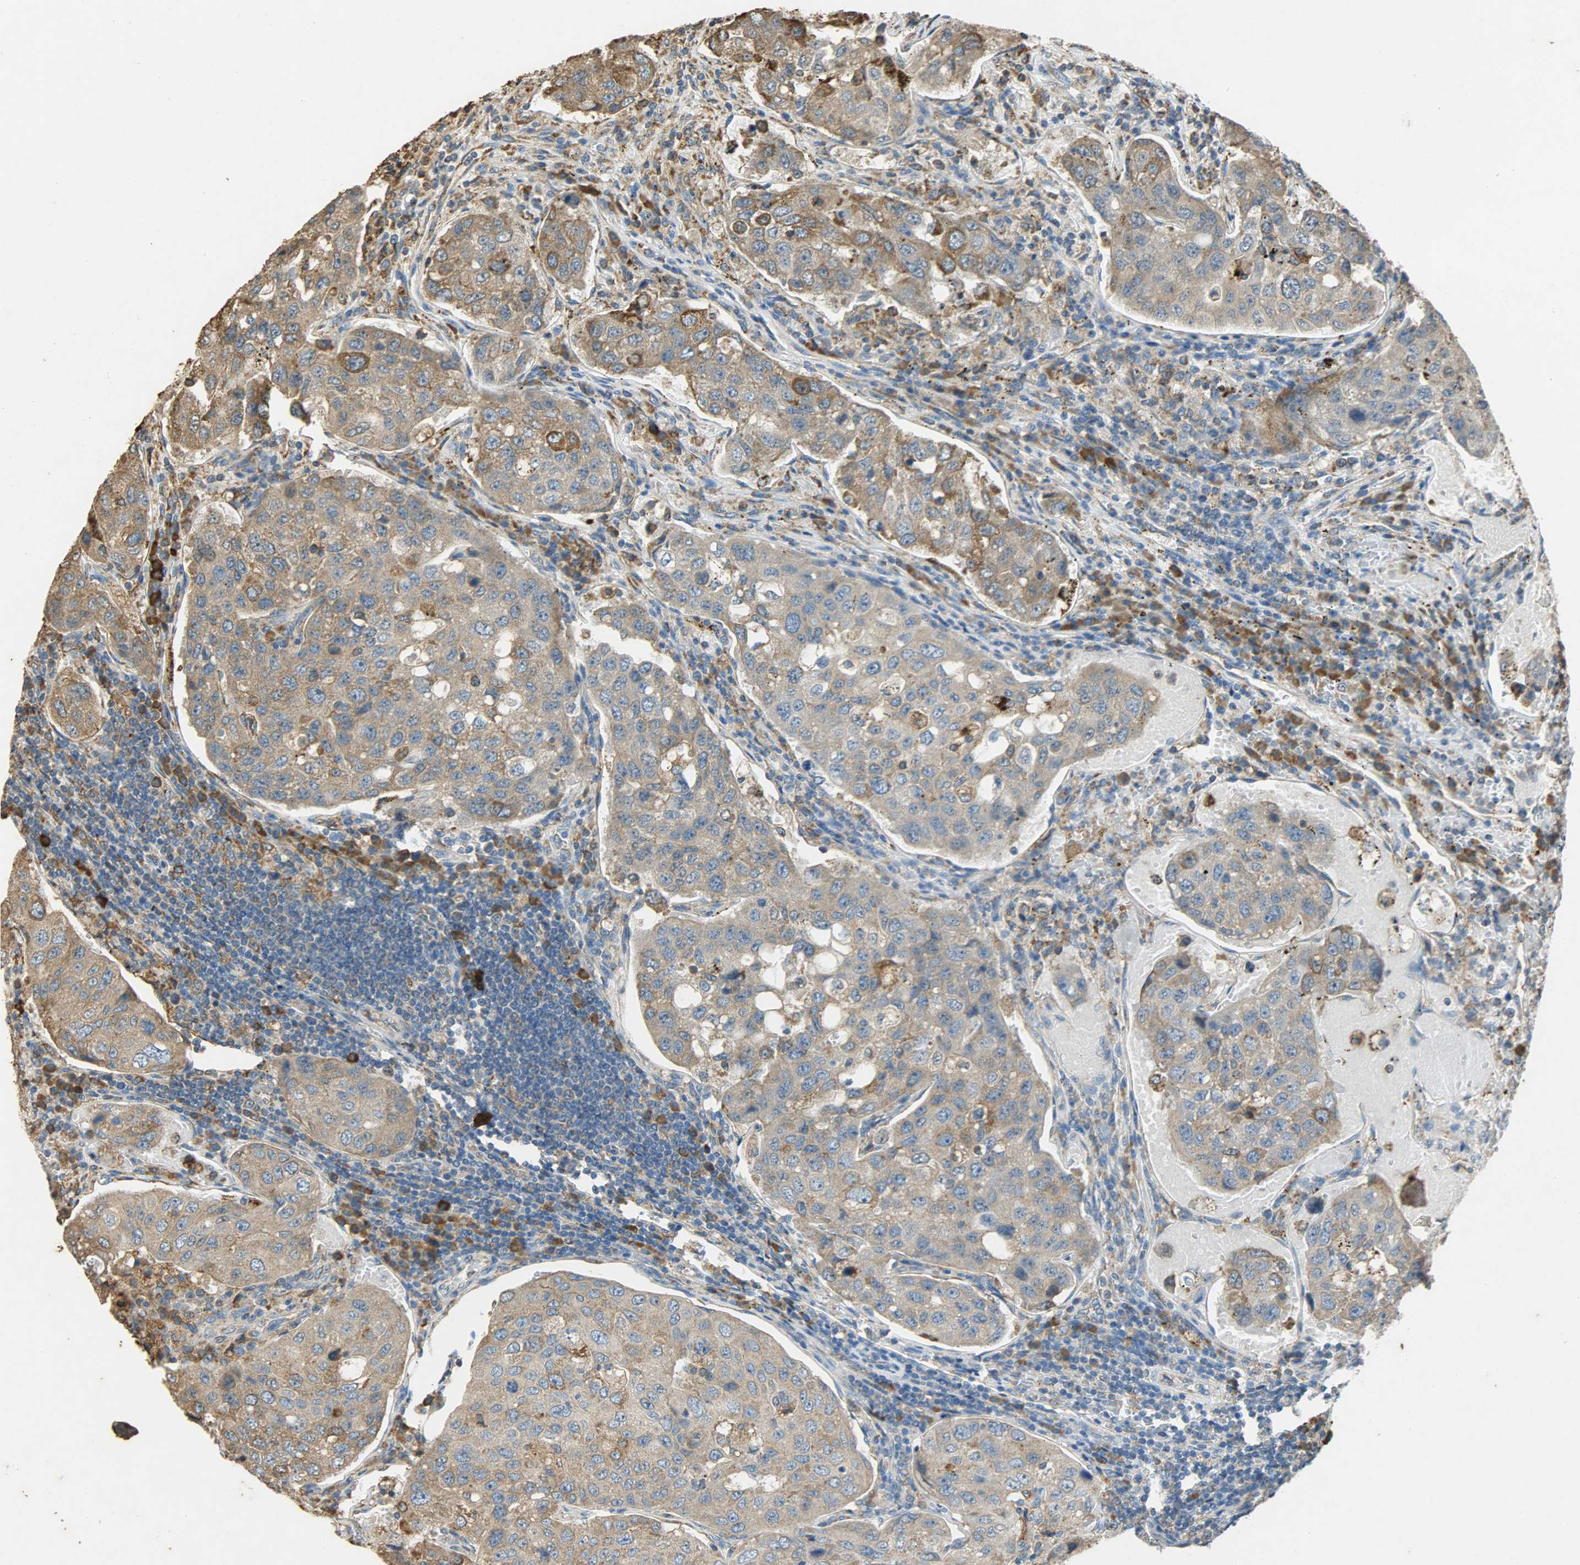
{"staining": {"intensity": "moderate", "quantity": ">75%", "location": "cytoplasmic/membranous"}, "tissue": "urothelial cancer", "cell_type": "Tumor cells", "image_type": "cancer", "snomed": [{"axis": "morphology", "description": "Urothelial carcinoma, High grade"}, {"axis": "topography", "description": "Lymph node"}, {"axis": "topography", "description": "Urinary bladder"}], "caption": "A micrograph showing moderate cytoplasmic/membranous positivity in approximately >75% of tumor cells in high-grade urothelial carcinoma, as visualized by brown immunohistochemical staining.", "gene": "HSPA5", "patient": {"sex": "male", "age": 51}}